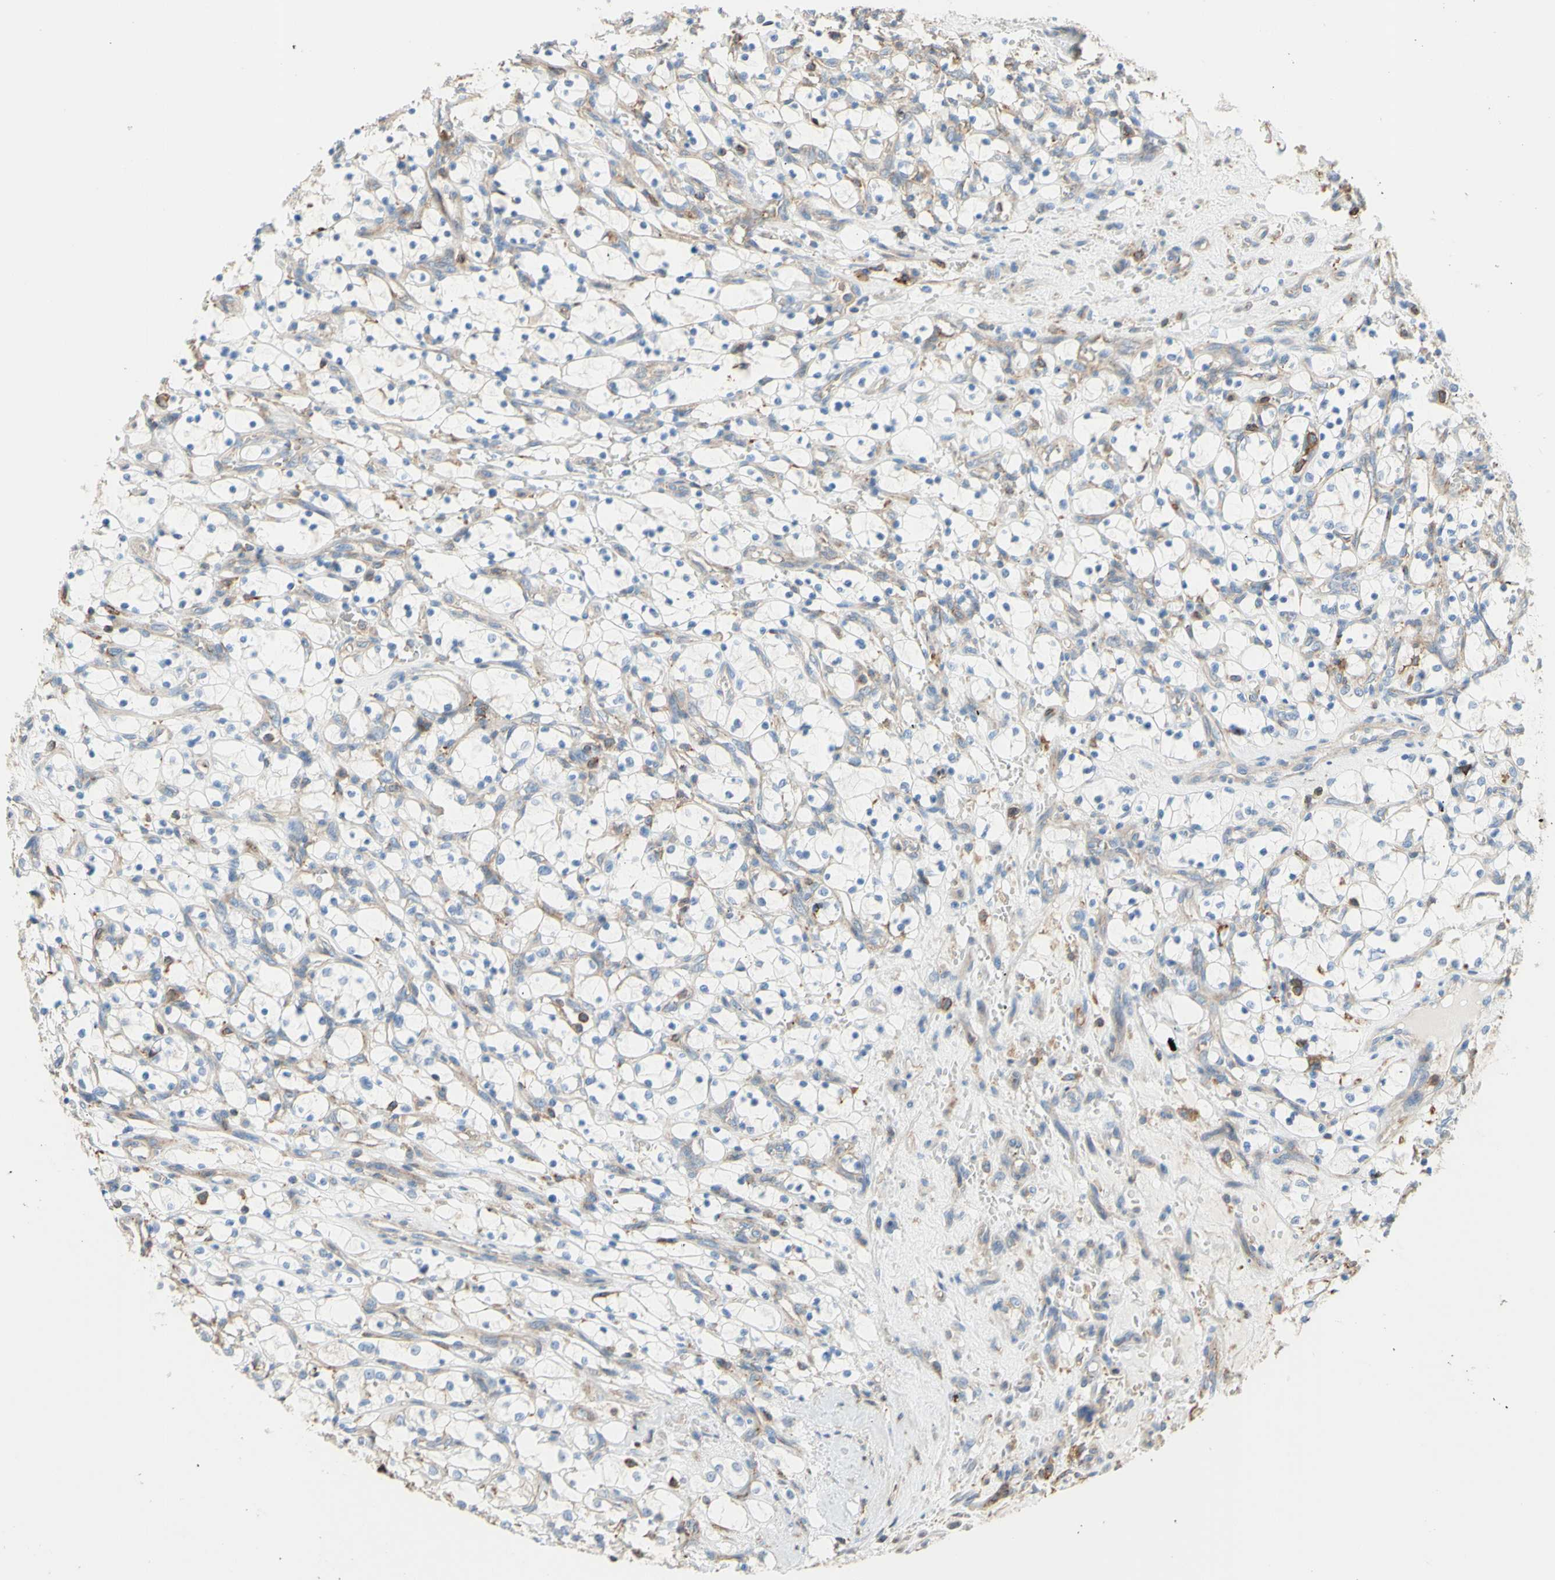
{"staining": {"intensity": "negative", "quantity": "none", "location": "none"}, "tissue": "renal cancer", "cell_type": "Tumor cells", "image_type": "cancer", "snomed": [{"axis": "morphology", "description": "Adenocarcinoma, NOS"}, {"axis": "topography", "description": "Kidney"}], "caption": "Immunohistochemistry image of neoplastic tissue: human adenocarcinoma (renal) stained with DAB (3,3'-diaminobenzidine) displays no significant protein positivity in tumor cells.", "gene": "SEMA4C", "patient": {"sex": "female", "age": 69}}